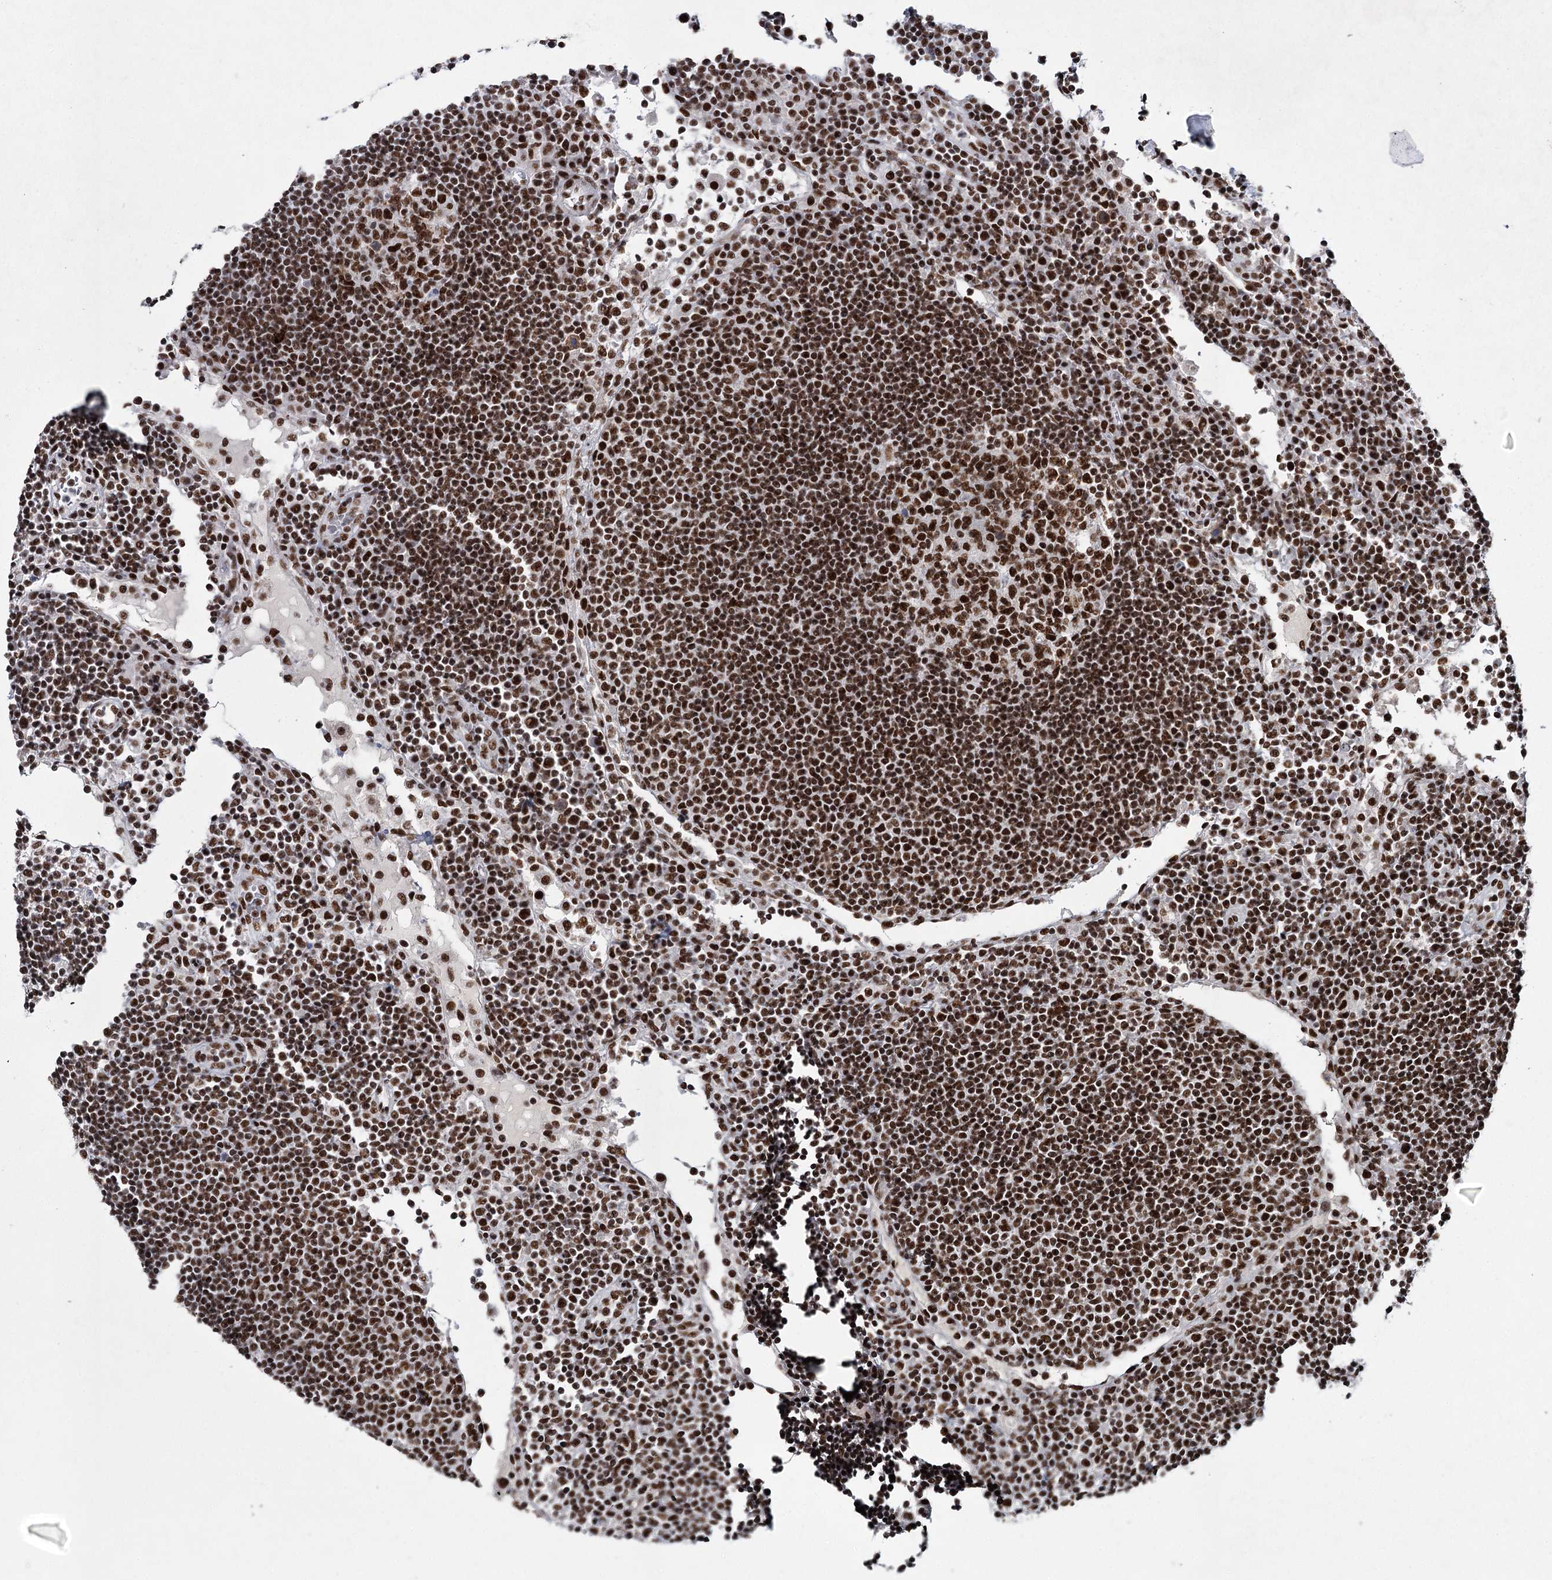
{"staining": {"intensity": "strong", "quantity": ">75%", "location": "nuclear"}, "tissue": "lymph node", "cell_type": "Germinal center cells", "image_type": "normal", "snomed": [{"axis": "morphology", "description": "Normal tissue, NOS"}, {"axis": "topography", "description": "Lymph node"}], "caption": "The micrograph displays staining of benign lymph node, revealing strong nuclear protein positivity (brown color) within germinal center cells.", "gene": "SCAF8", "patient": {"sex": "female", "age": 53}}